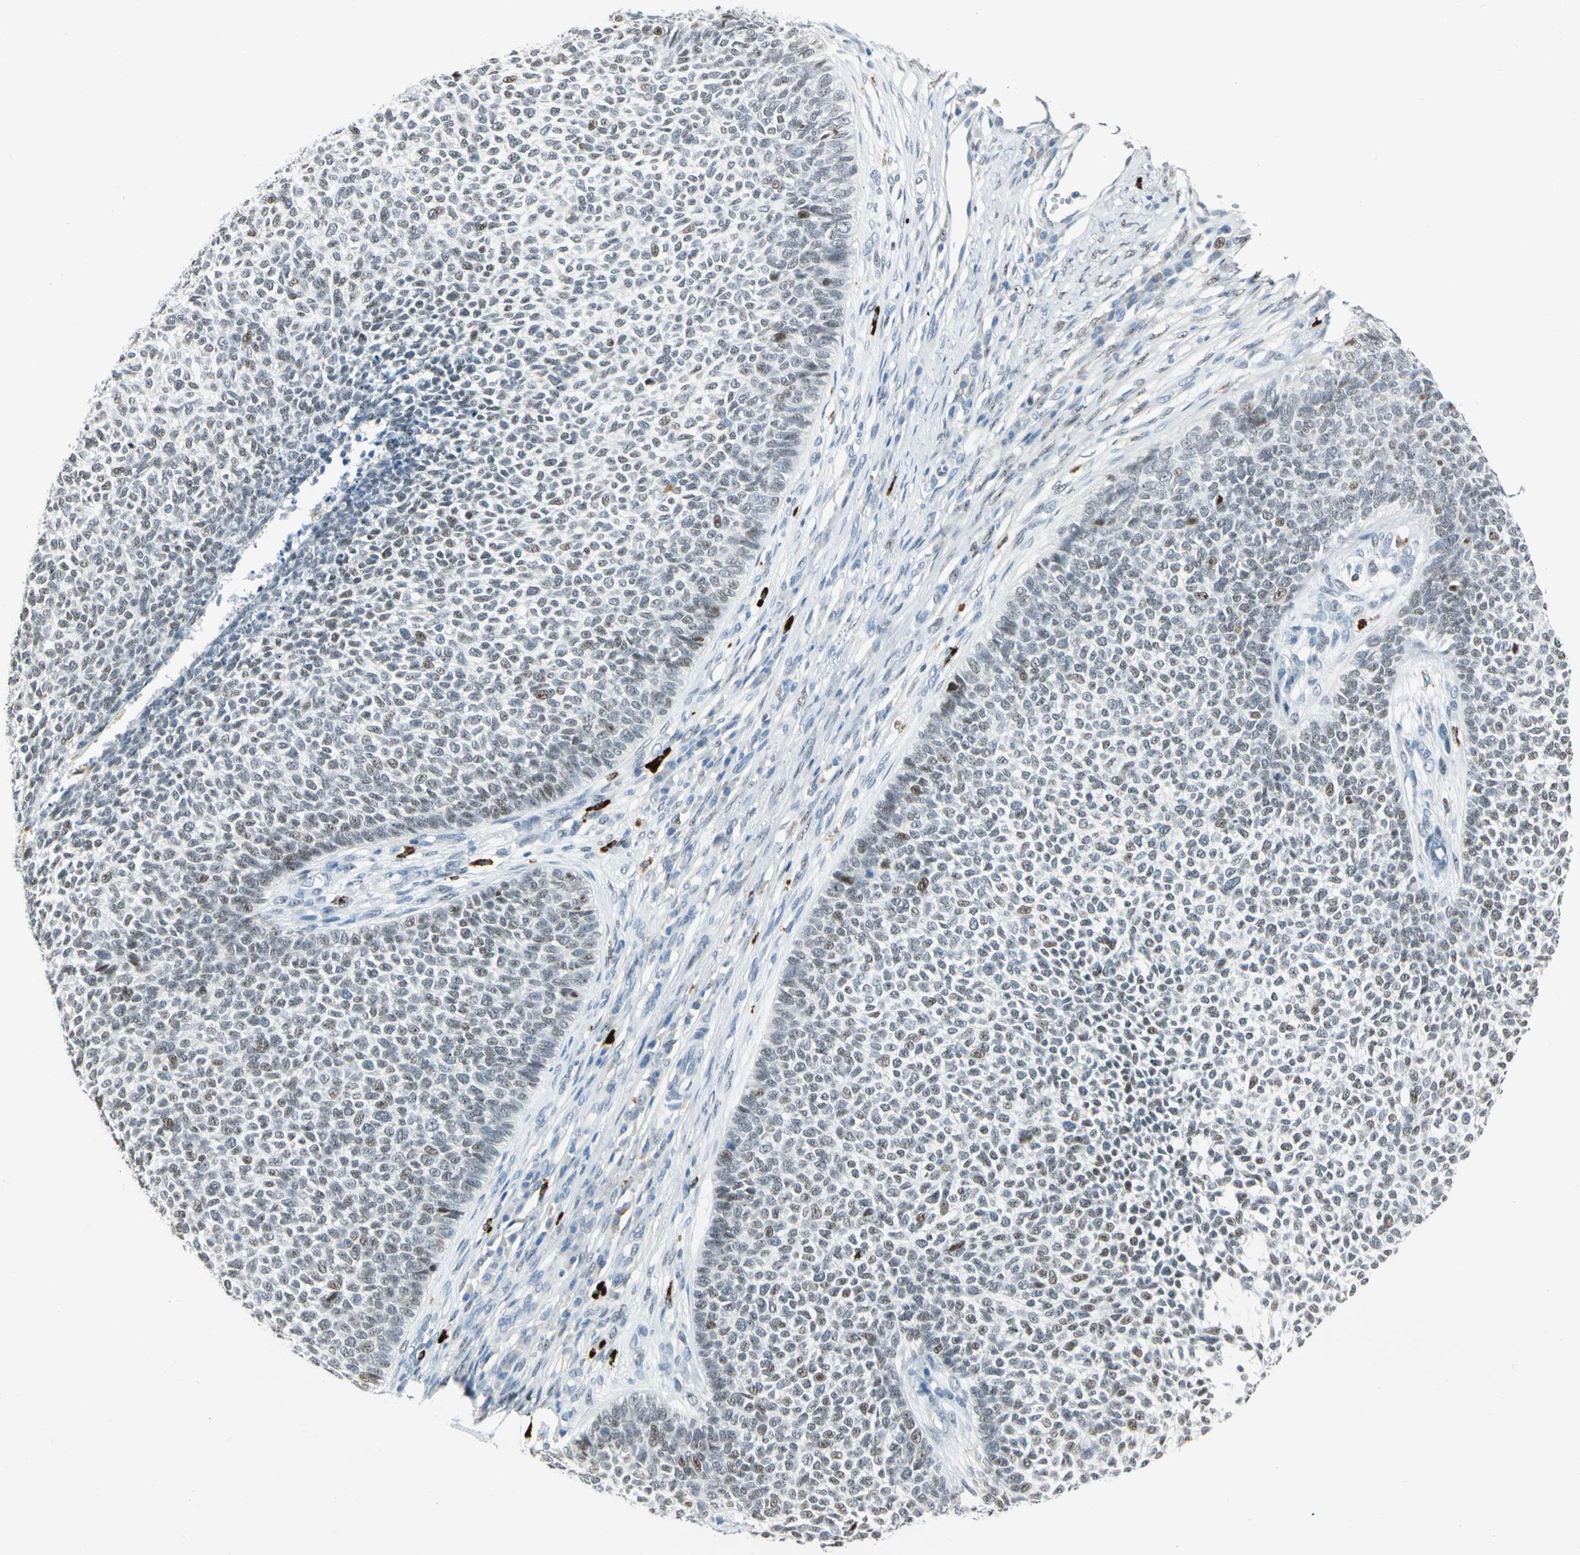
{"staining": {"intensity": "moderate", "quantity": "25%-75%", "location": "nuclear"}, "tissue": "skin cancer", "cell_type": "Tumor cells", "image_type": "cancer", "snomed": [{"axis": "morphology", "description": "Basal cell carcinoma"}, {"axis": "topography", "description": "Skin"}], "caption": "Skin basal cell carcinoma stained for a protein (brown) shows moderate nuclear positive expression in about 25%-75% of tumor cells.", "gene": "NAB2", "patient": {"sex": "female", "age": 84}}